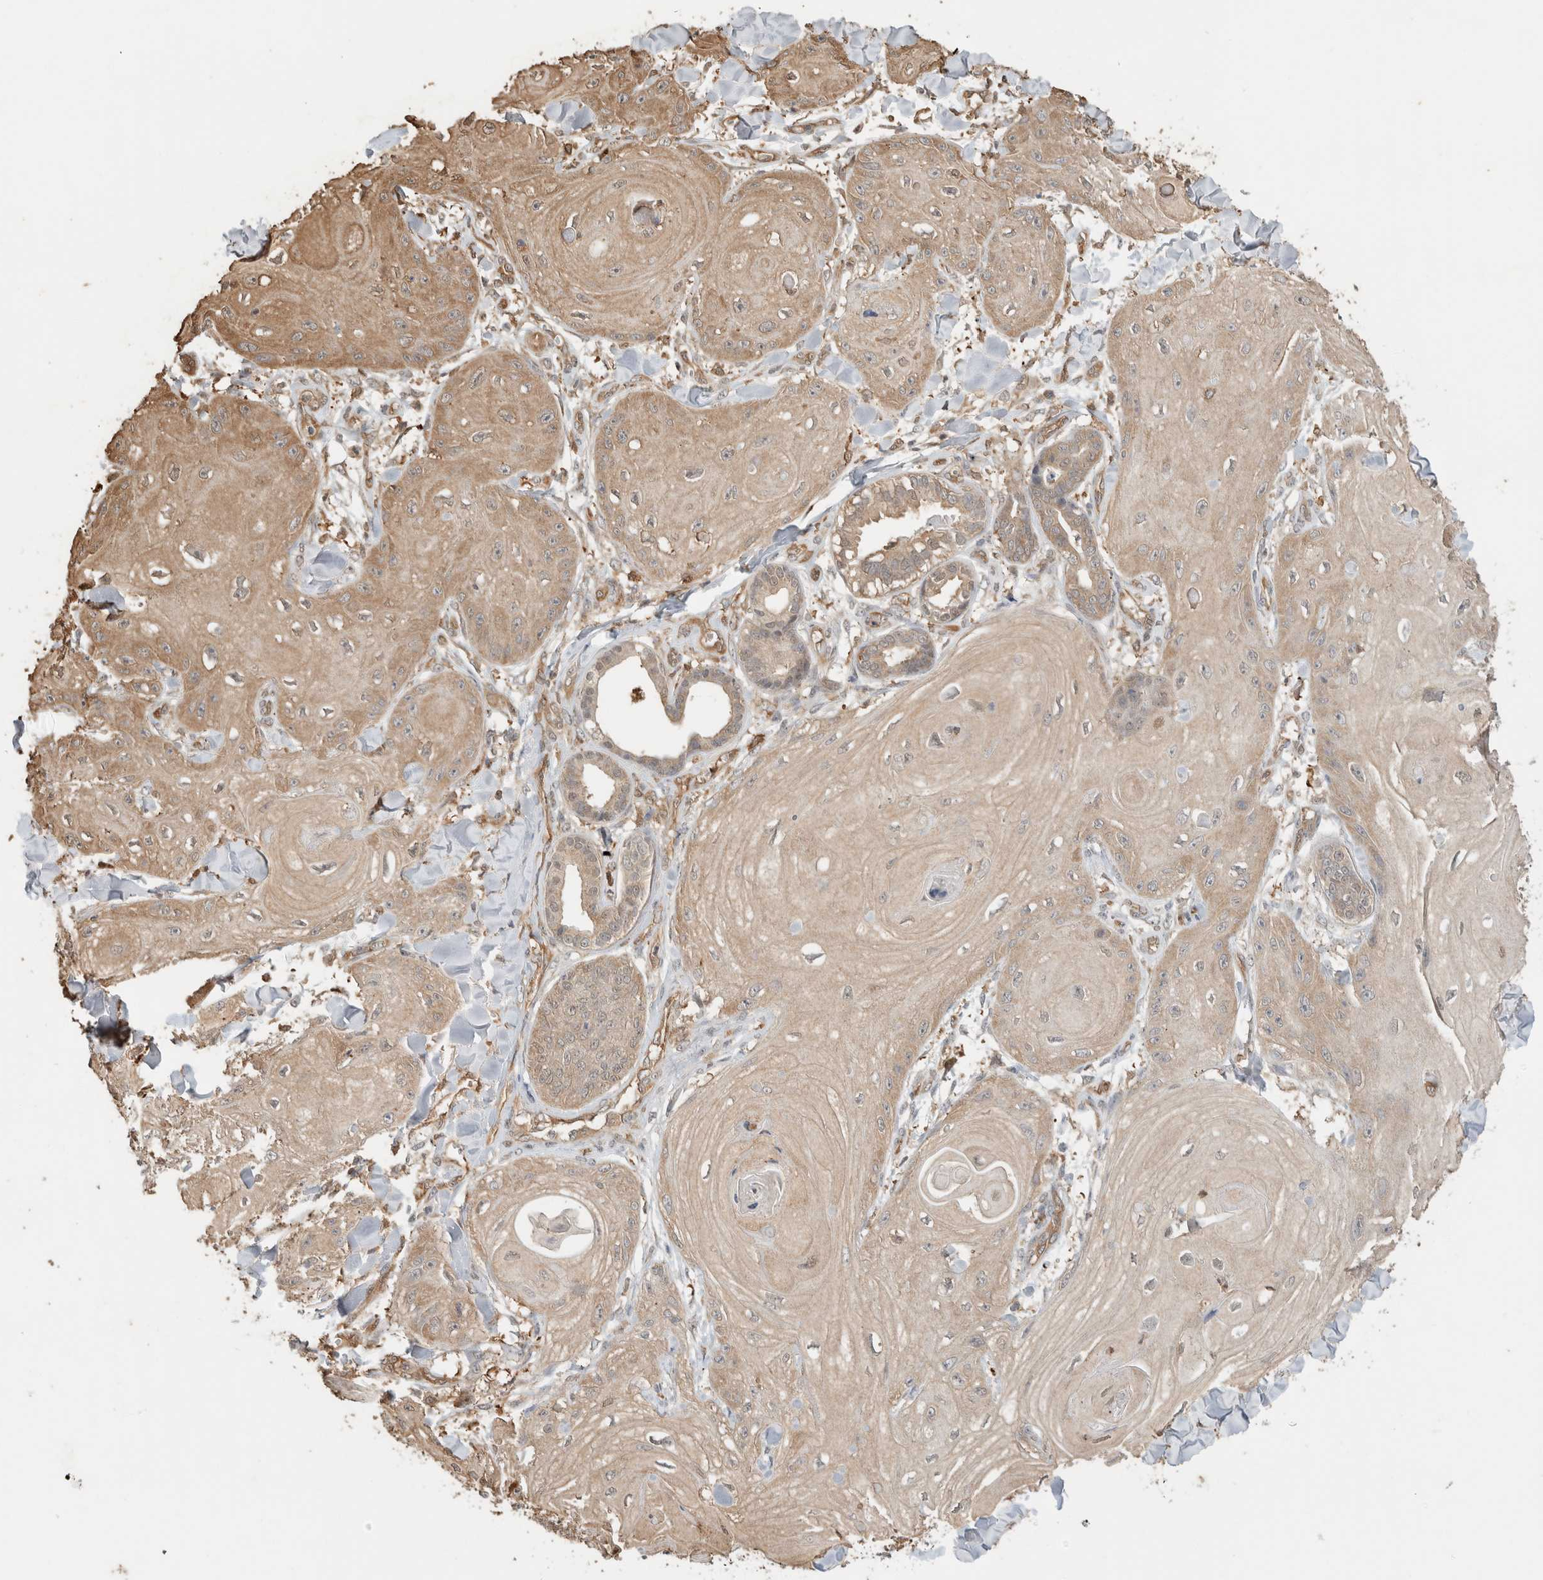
{"staining": {"intensity": "moderate", "quantity": ">75%", "location": "cytoplasmic/membranous,nuclear"}, "tissue": "skin cancer", "cell_type": "Tumor cells", "image_type": "cancer", "snomed": [{"axis": "morphology", "description": "Squamous cell carcinoma, NOS"}, {"axis": "topography", "description": "Skin"}], "caption": "This is an image of IHC staining of skin squamous cell carcinoma, which shows moderate positivity in the cytoplasmic/membranous and nuclear of tumor cells.", "gene": "YWHAH", "patient": {"sex": "male", "age": 74}}